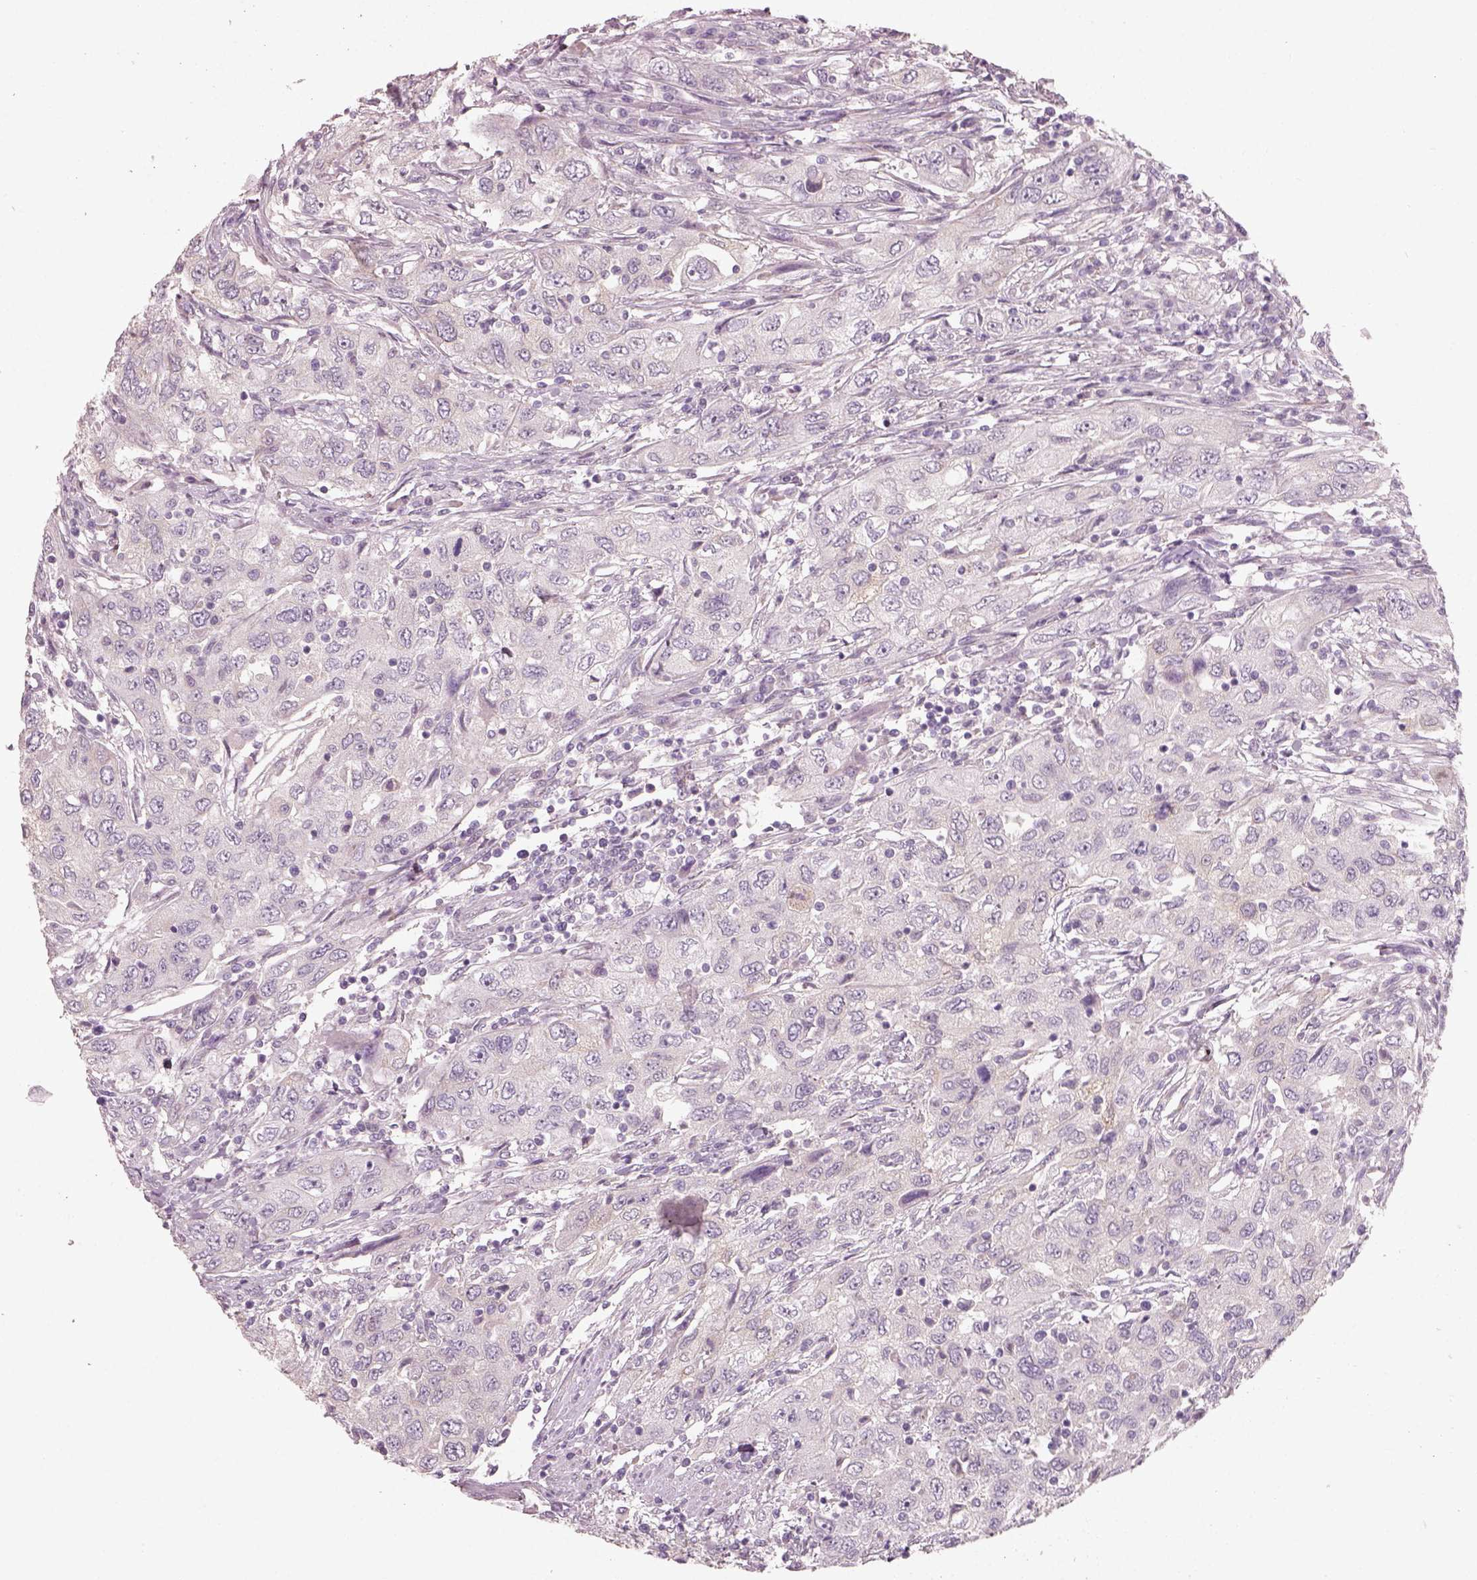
{"staining": {"intensity": "negative", "quantity": "none", "location": "none"}, "tissue": "urothelial cancer", "cell_type": "Tumor cells", "image_type": "cancer", "snomed": [{"axis": "morphology", "description": "Urothelial carcinoma, High grade"}, {"axis": "topography", "description": "Urinary bladder"}], "caption": "This is a photomicrograph of IHC staining of urothelial cancer, which shows no expression in tumor cells.", "gene": "CDS1", "patient": {"sex": "male", "age": 76}}